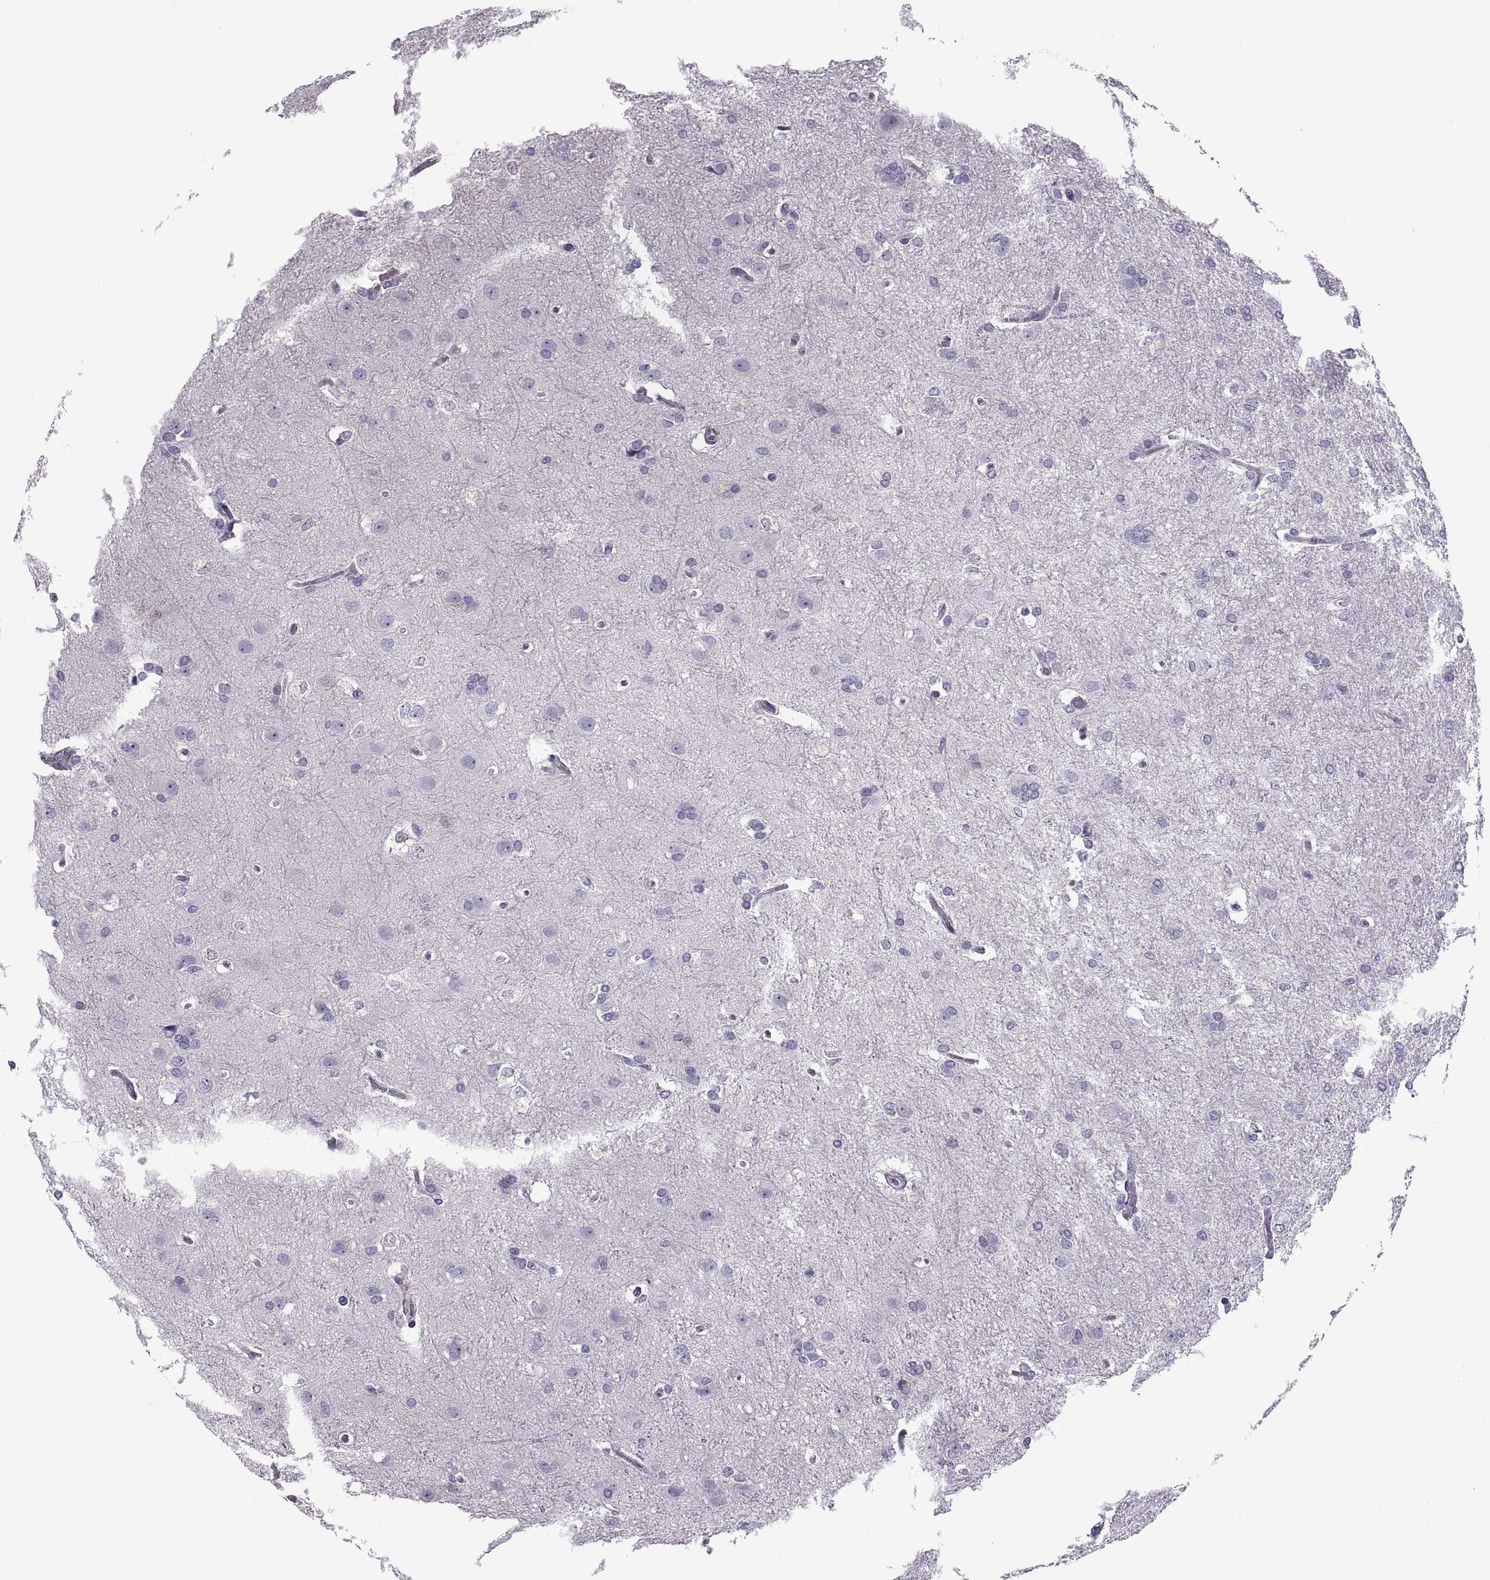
{"staining": {"intensity": "negative", "quantity": "none", "location": "none"}, "tissue": "glioma", "cell_type": "Tumor cells", "image_type": "cancer", "snomed": [{"axis": "morphology", "description": "Glioma, malignant, High grade"}, {"axis": "topography", "description": "Brain"}], "caption": "Human high-grade glioma (malignant) stained for a protein using IHC displays no positivity in tumor cells.", "gene": "RLBP1", "patient": {"sex": "male", "age": 68}}